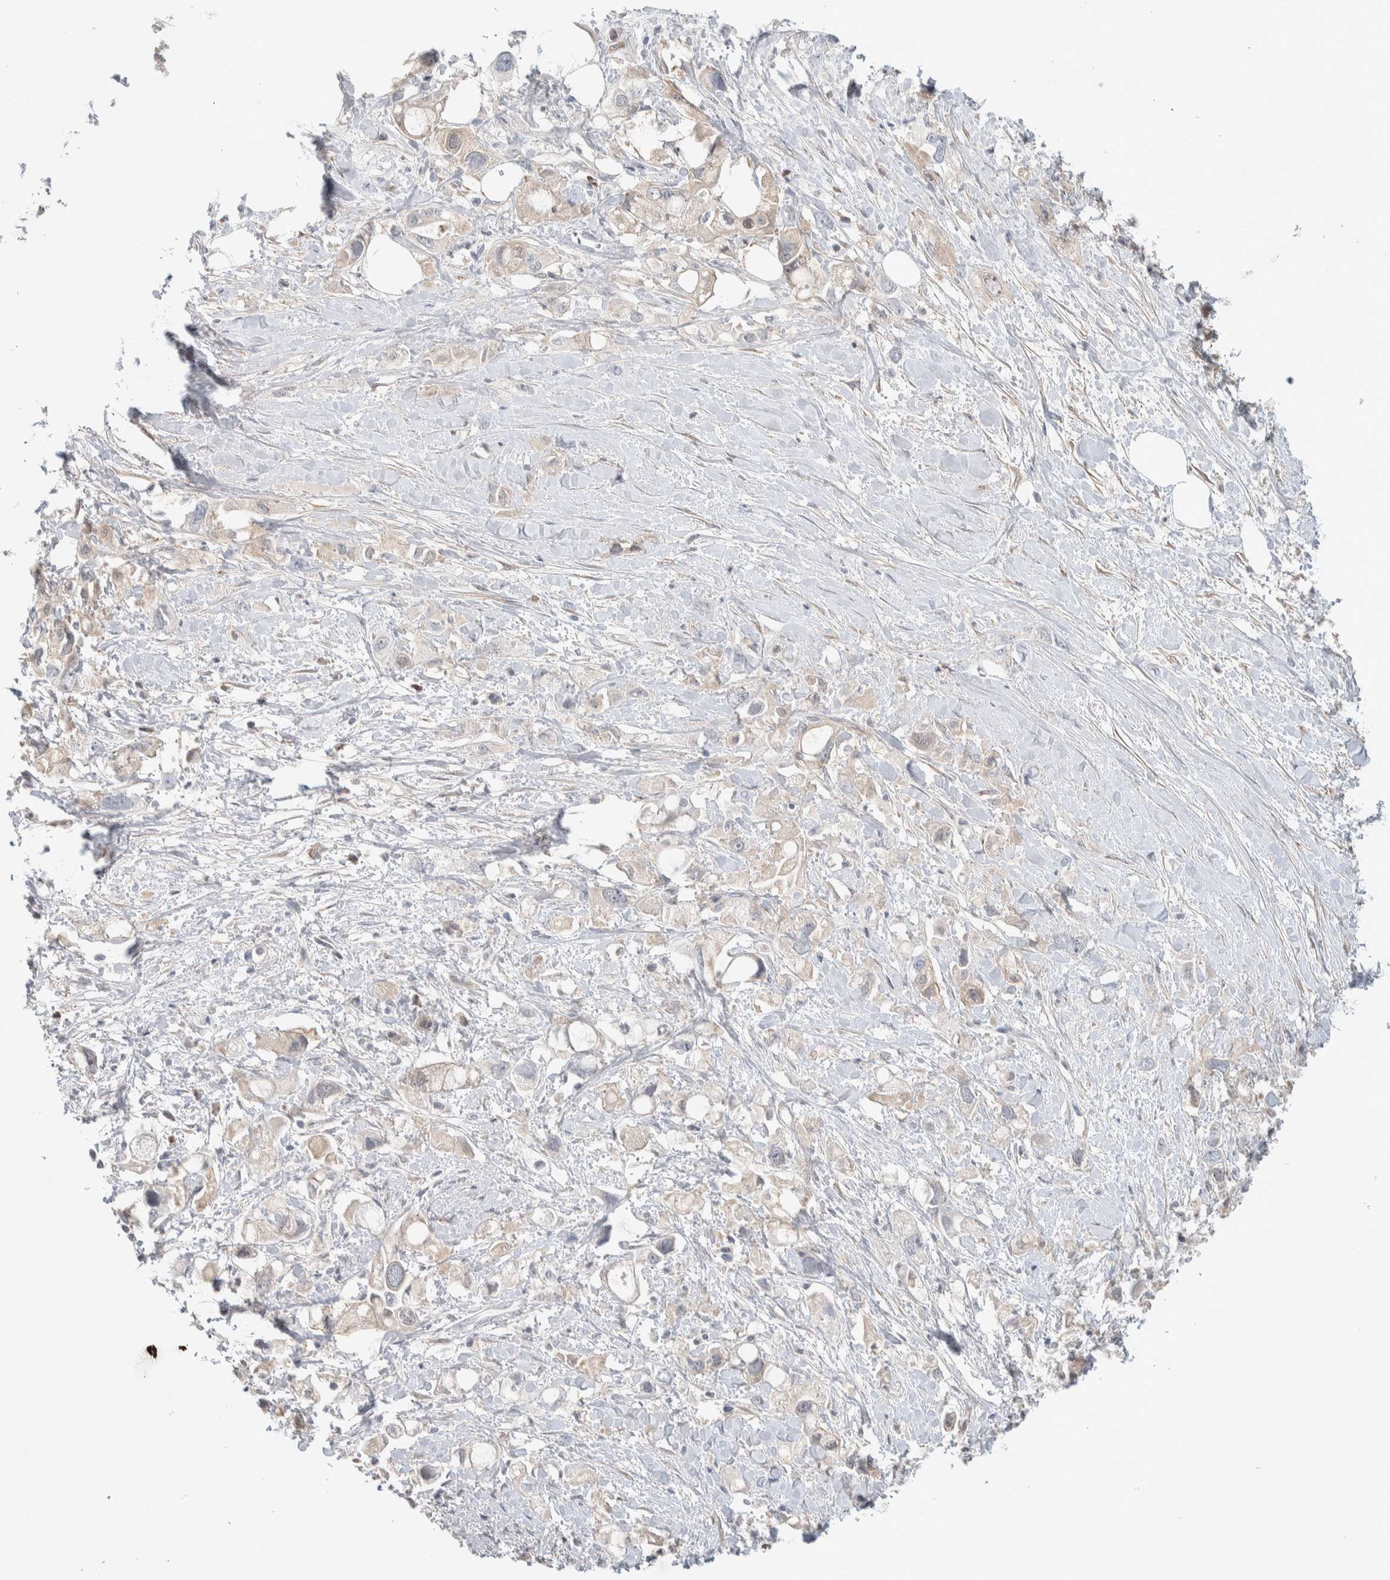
{"staining": {"intensity": "negative", "quantity": "none", "location": "none"}, "tissue": "pancreatic cancer", "cell_type": "Tumor cells", "image_type": "cancer", "snomed": [{"axis": "morphology", "description": "Adenocarcinoma, NOS"}, {"axis": "topography", "description": "Pancreas"}], "caption": "DAB immunohistochemical staining of human pancreatic adenocarcinoma demonstrates no significant positivity in tumor cells.", "gene": "DEPTOR", "patient": {"sex": "female", "age": 56}}